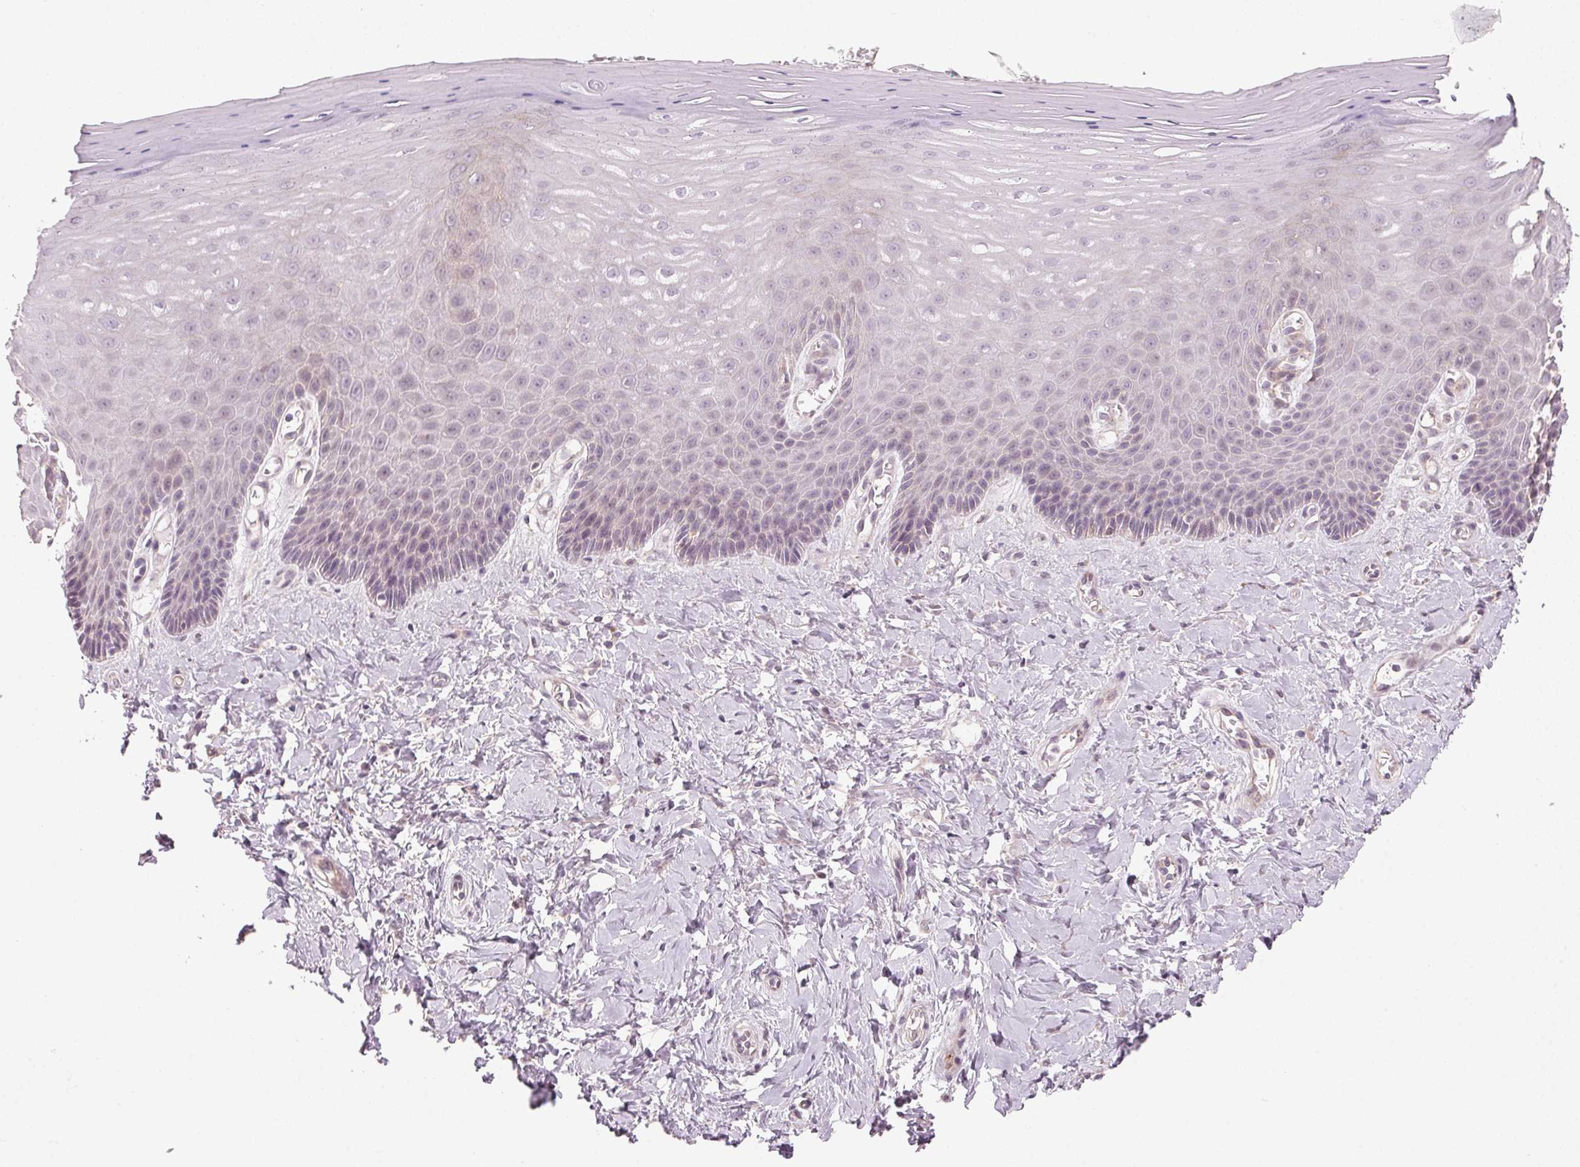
{"staining": {"intensity": "weak", "quantity": "<25%", "location": "cytoplasmic/membranous"}, "tissue": "vagina", "cell_type": "Squamous epithelial cells", "image_type": "normal", "snomed": [{"axis": "morphology", "description": "Normal tissue, NOS"}, {"axis": "topography", "description": "Vagina"}], "caption": "High power microscopy histopathology image of an immunohistochemistry (IHC) photomicrograph of normal vagina, revealing no significant staining in squamous epithelial cells.", "gene": "TMED6", "patient": {"sex": "female", "age": 83}}